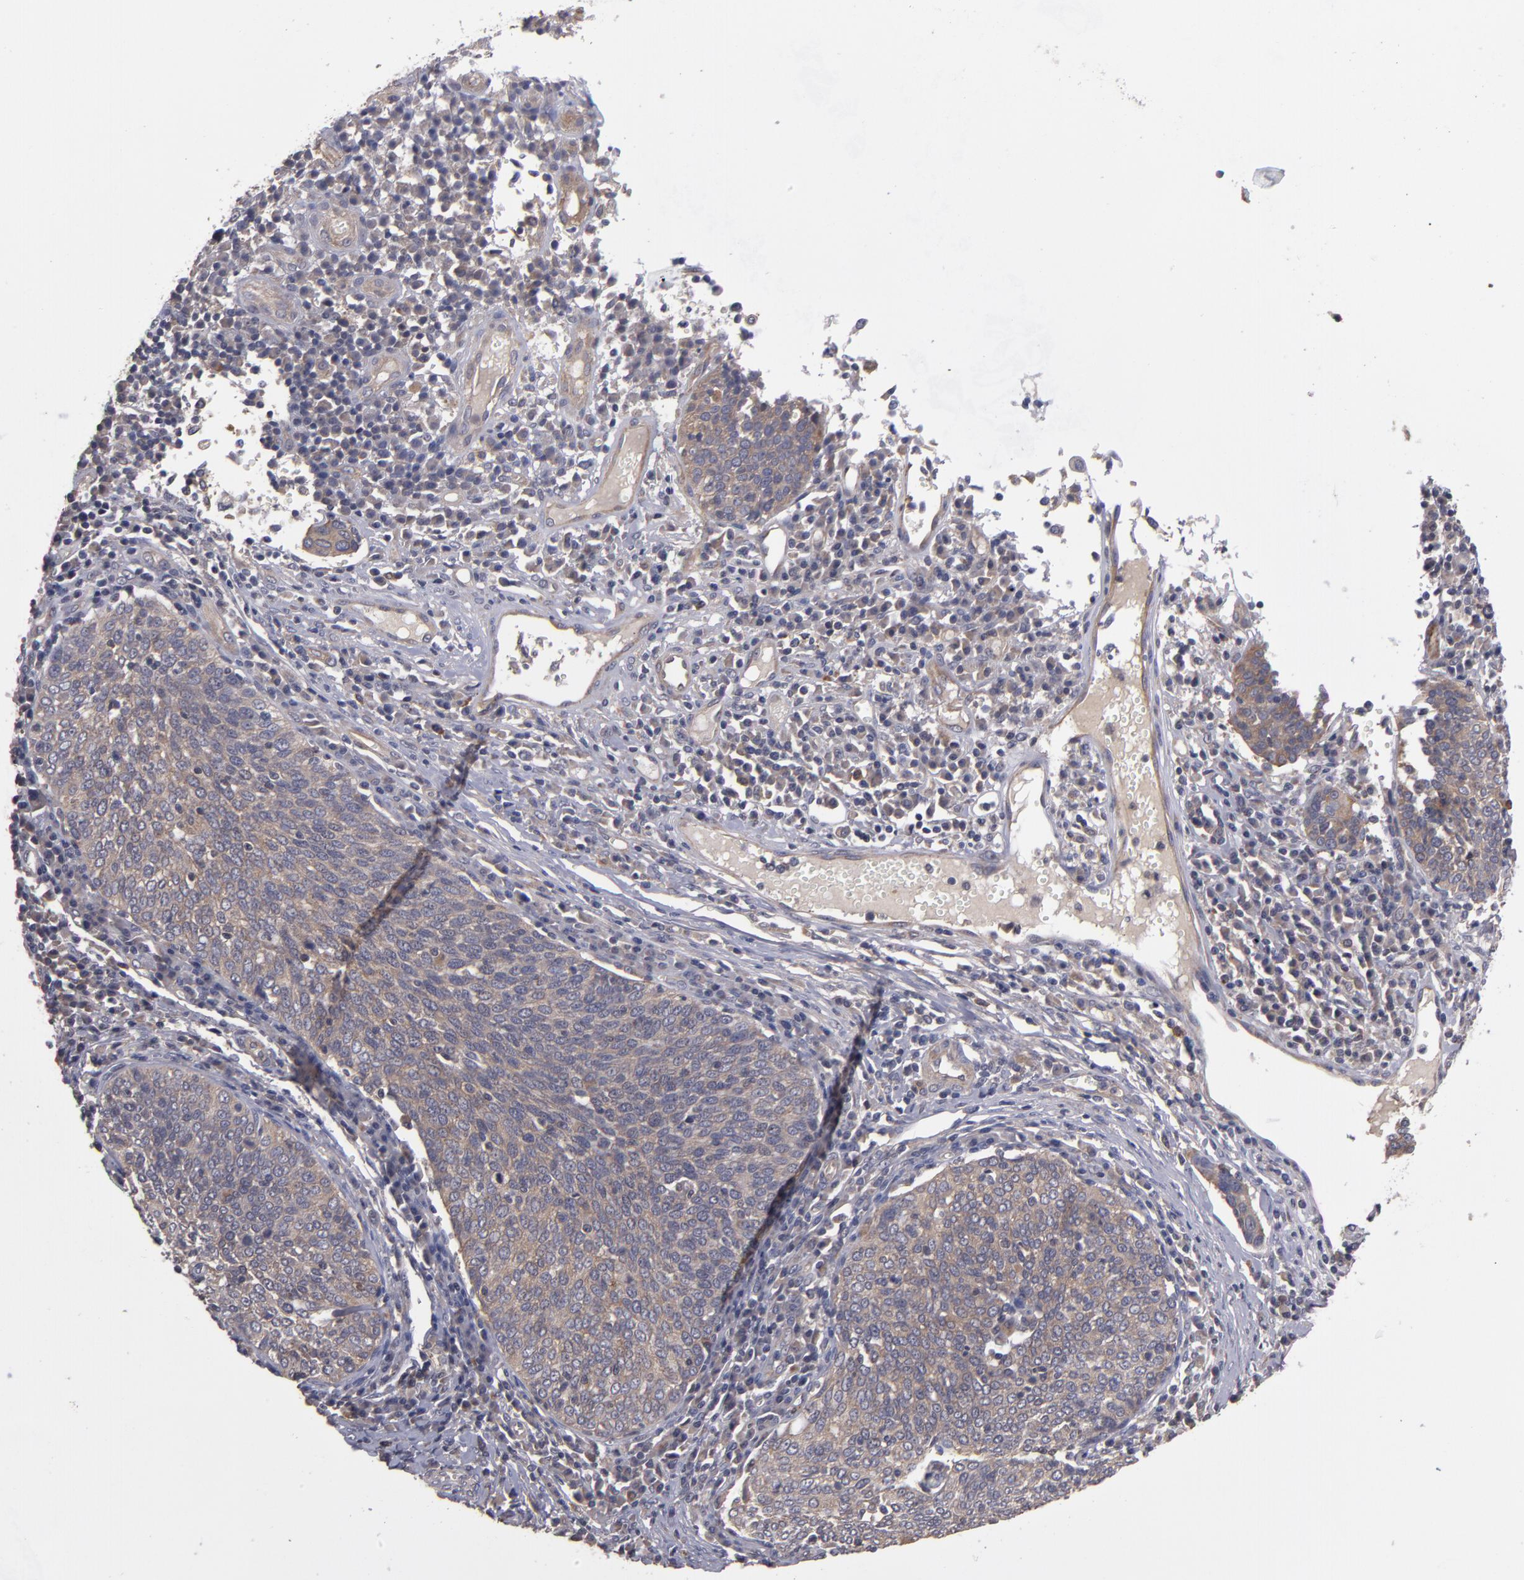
{"staining": {"intensity": "weak", "quantity": ">75%", "location": "cytoplasmic/membranous"}, "tissue": "cervical cancer", "cell_type": "Tumor cells", "image_type": "cancer", "snomed": [{"axis": "morphology", "description": "Squamous cell carcinoma, NOS"}, {"axis": "topography", "description": "Cervix"}], "caption": "A photomicrograph of cervical cancer stained for a protein demonstrates weak cytoplasmic/membranous brown staining in tumor cells. The protein of interest is shown in brown color, while the nuclei are stained blue.", "gene": "CTSO", "patient": {"sex": "female", "age": 40}}